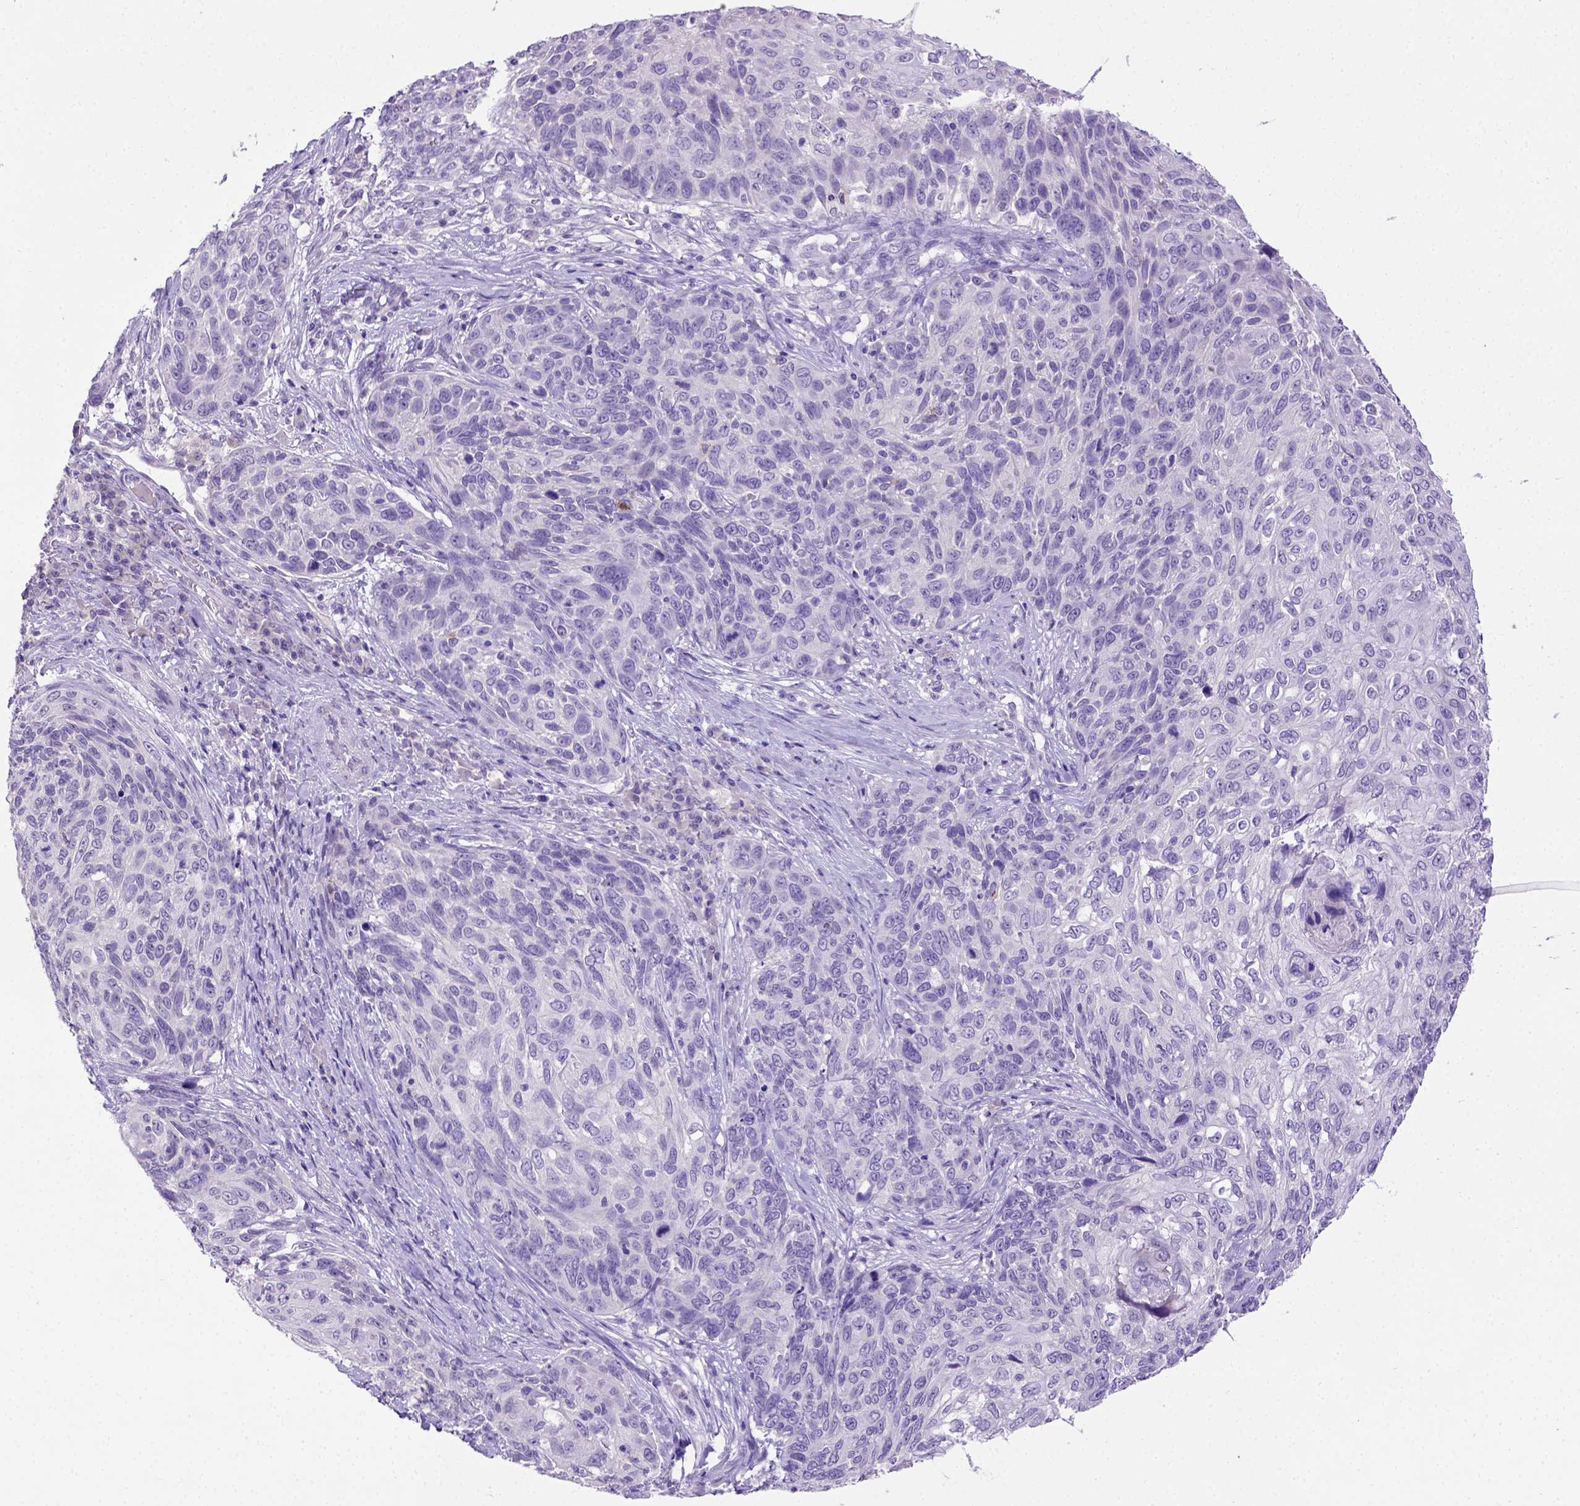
{"staining": {"intensity": "negative", "quantity": "none", "location": "none"}, "tissue": "skin cancer", "cell_type": "Tumor cells", "image_type": "cancer", "snomed": [{"axis": "morphology", "description": "Squamous cell carcinoma, NOS"}, {"axis": "topography", "description": "Skin"}], "caption": "High power microscopy micrograph of an immunohistochemistry photomicrograph of skin squamous cell carcinoma, revealing no significant expression in tumor cells.", "gene": "B3GAT1", "patient": {"sex": "male", "age": 92}}